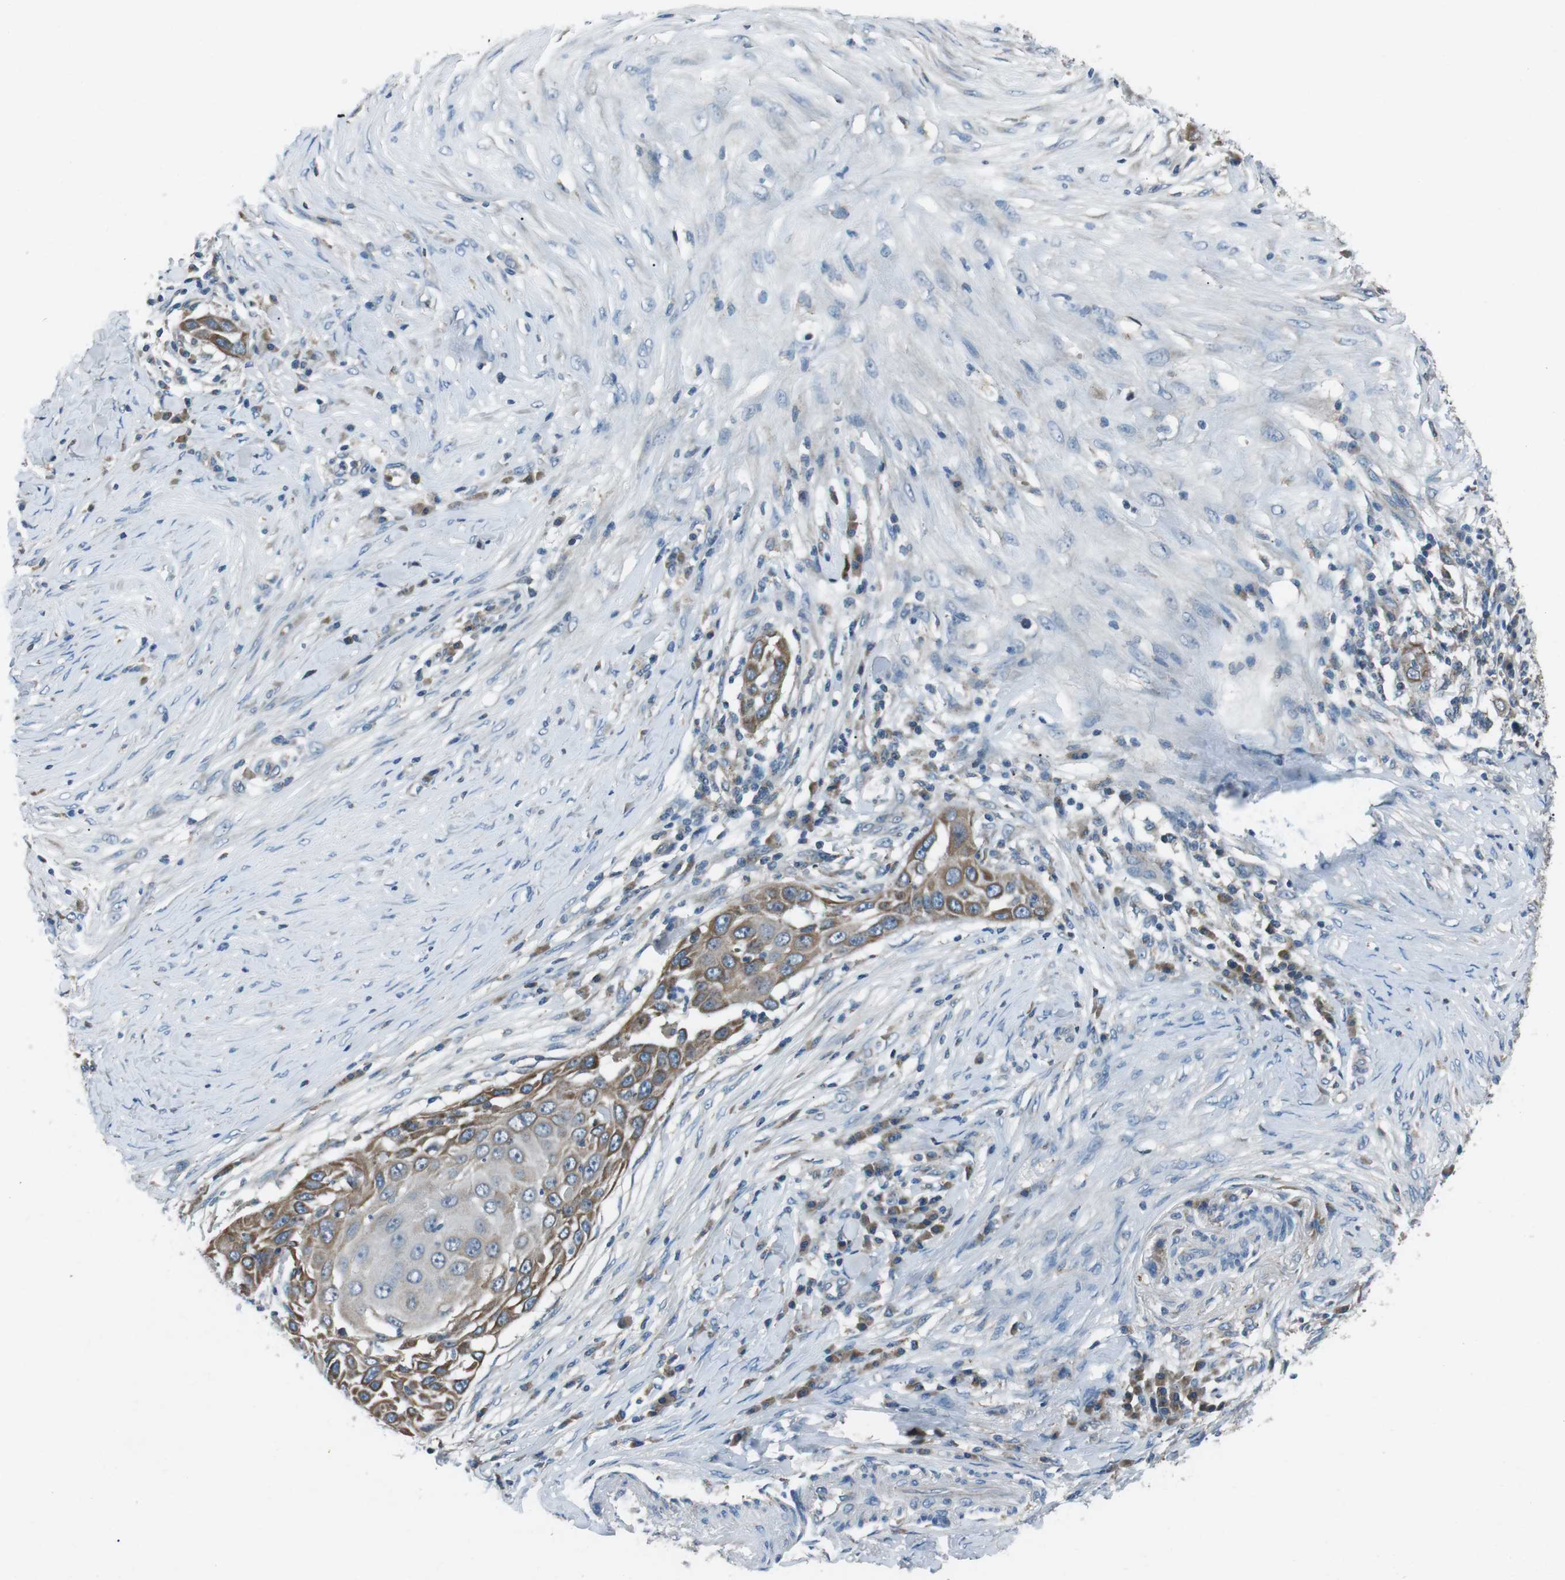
{"staining": {"intensity": "moderate", "quantity": "25%-75%", "location": "cytoplasmic/membranous"}, "tissue": "skin cancer", "cell_type": "Tumor cells", "image_type": "cancer", "snomed": [{"axis": "morphology", "description": "Squamous cell carcinoma, NOS"}, {"axis": "topography", "description": "Skin"}], "caption": "Immunohistochemistry (IHC) photomicrograph of squamous cell carcinoma (skin) stained for a protein (brown), which exhibits medium levels of moderate cytoplasmic/membranous positivity in approximately 25%-75% of tumor cells.", "gene": "FAM3B", "patient": {"sex": "female", "age": 44}}